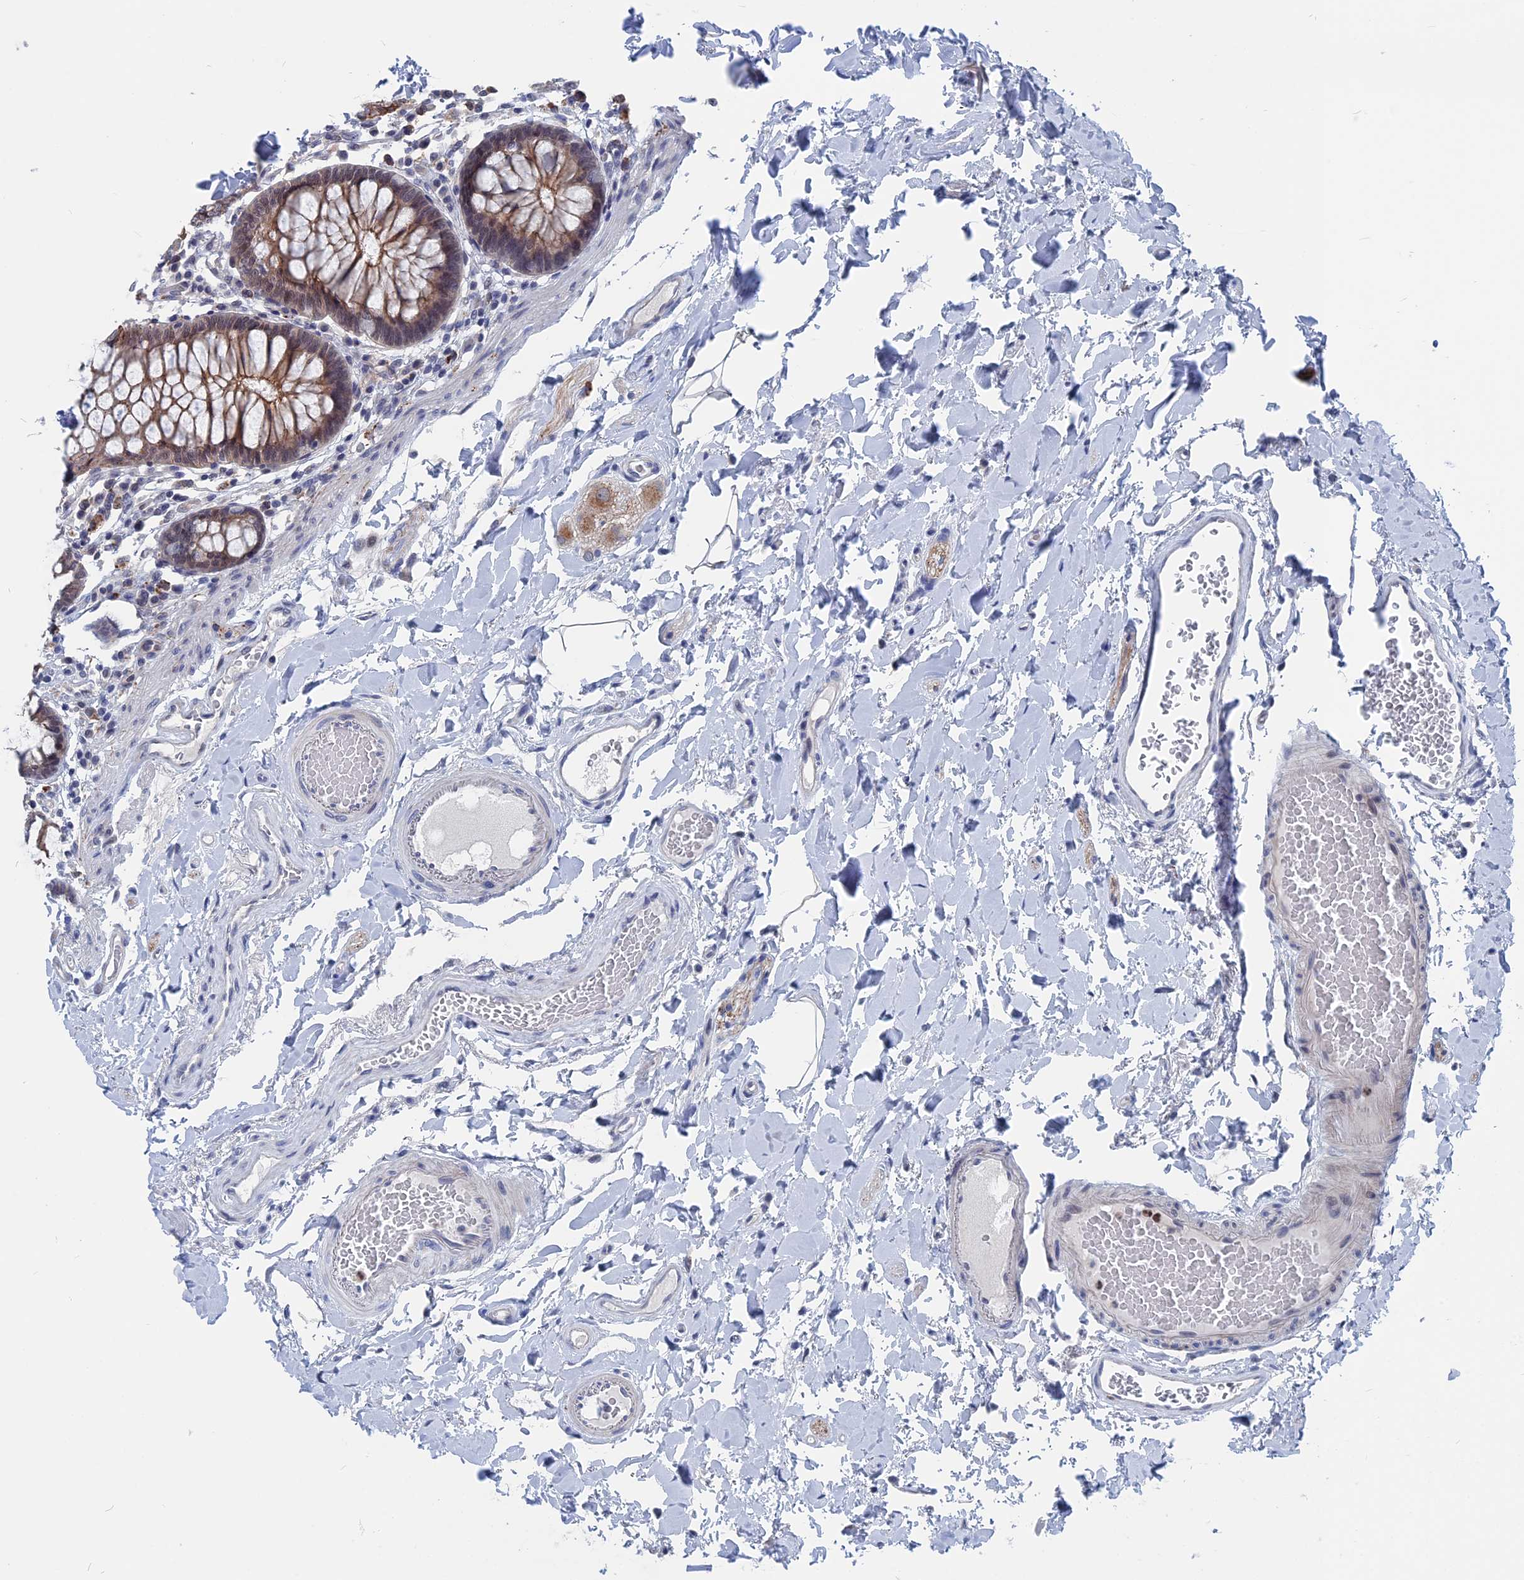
{"staining": {"intensity": "negative", "quantity": "none", "location": "none"}, "tissue": "colon", "cell_type": "Endothelial cells", "image_type": "normal", "snomed": [{"axis": "morphology", "description": "Normal tissue, NOS"}, {"axis": "topography", "description": "Colon"}], "caption": "The immunohistochemistry (IHC) image has no significant staining in endothelial cells of colon. Brightfield microscopy of IHC stained with DAB (3,3'-diaminobenzidine) (brown) and hematoxylin (blue), captured at high magnification.", "gene": "MARCHF3", "patient": {"sex": "male", "age": 84}}